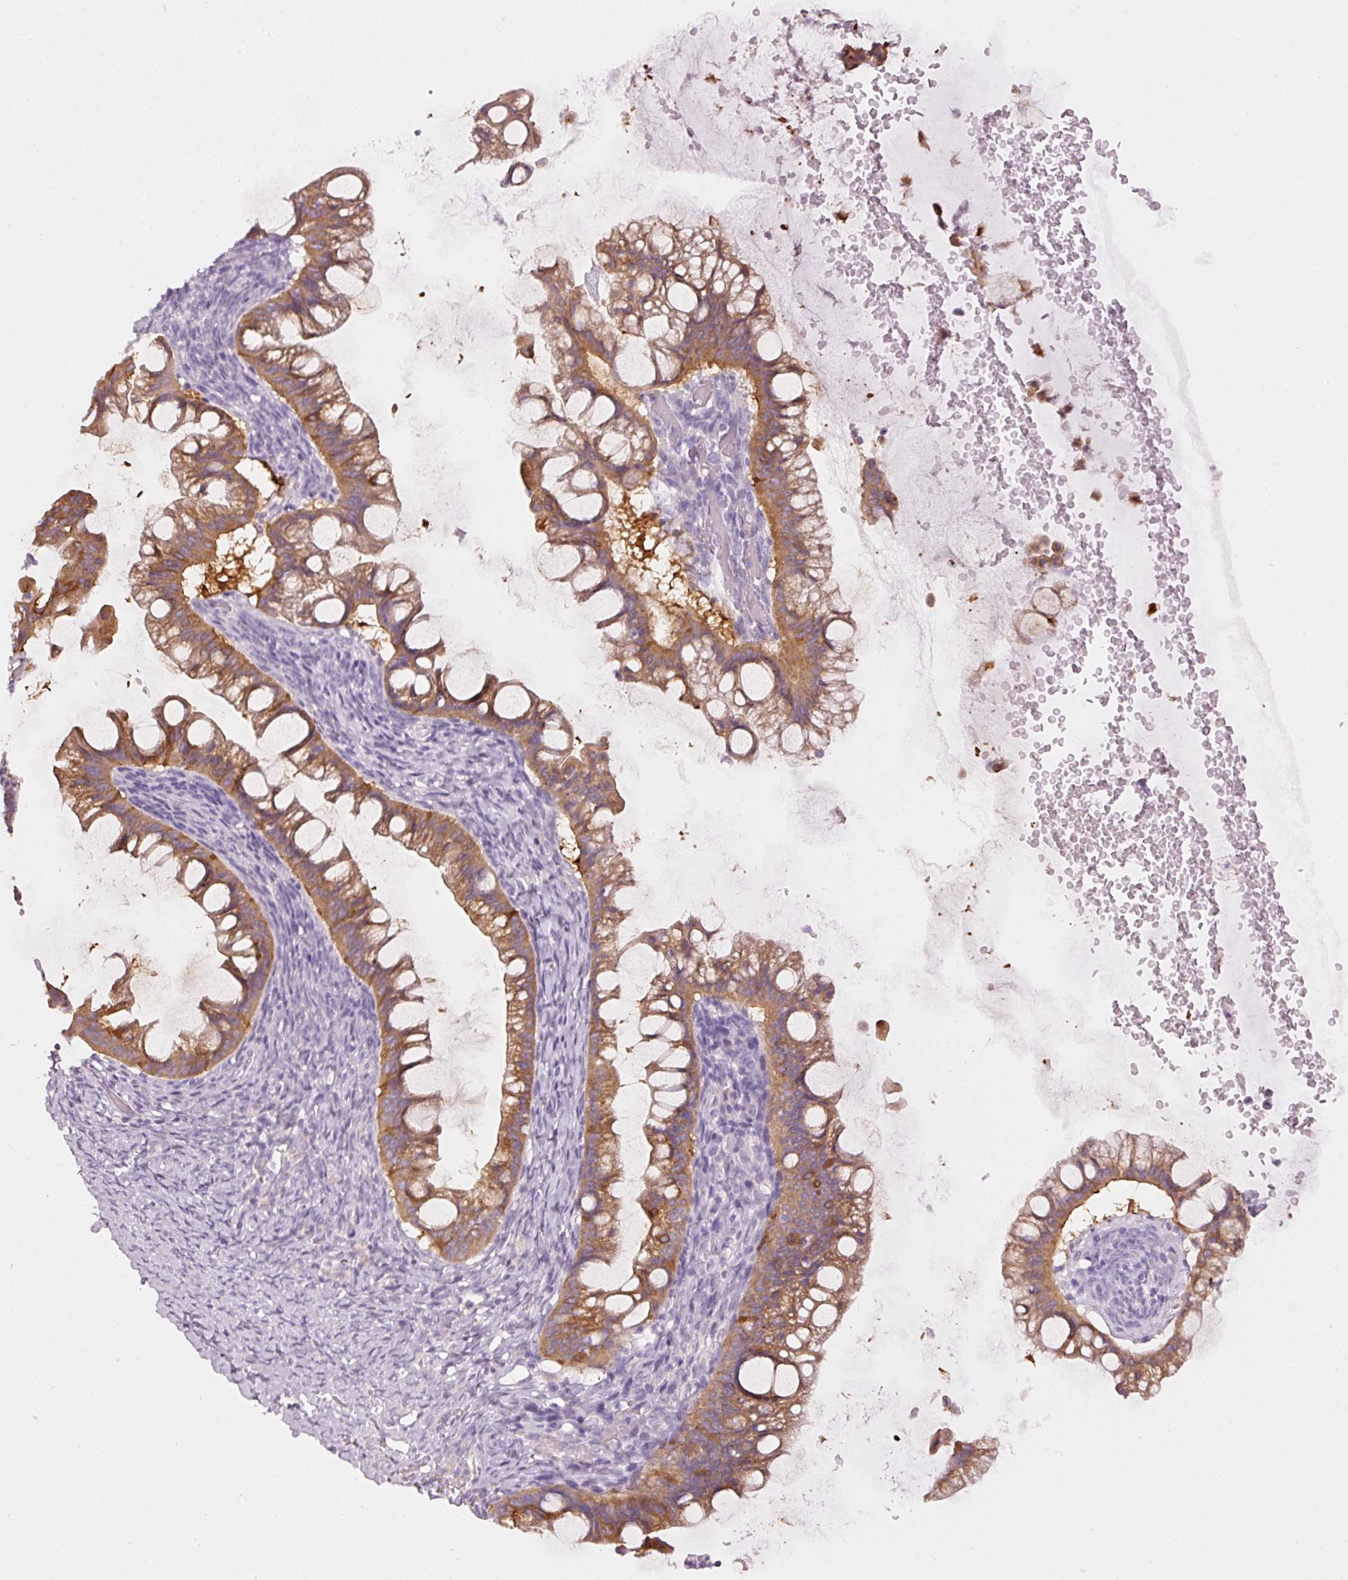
{"staining": {"intensity": "moderate", "quantity": ">75%", "location": "cytoplasmic/membranous"}, "tissue": "ovarian cancer", "cell_type": "Tumor cells", "image_type": "cancer", "snomed": [{"axis": "morphology", "description": "Cystadenocarcinoma, mucinous, NOS"}, {"axis": "topography", "description": "Ovary"}], "caption": "This is a photomicrograph of IHC staining of ovarian mucinous cystadenocarcinoma, which shows moderate expression in the cytoplasmic/membranous of tumor cells.", "gene": "PDXDC1", "patient": {"sex": "female", "age": 73}}